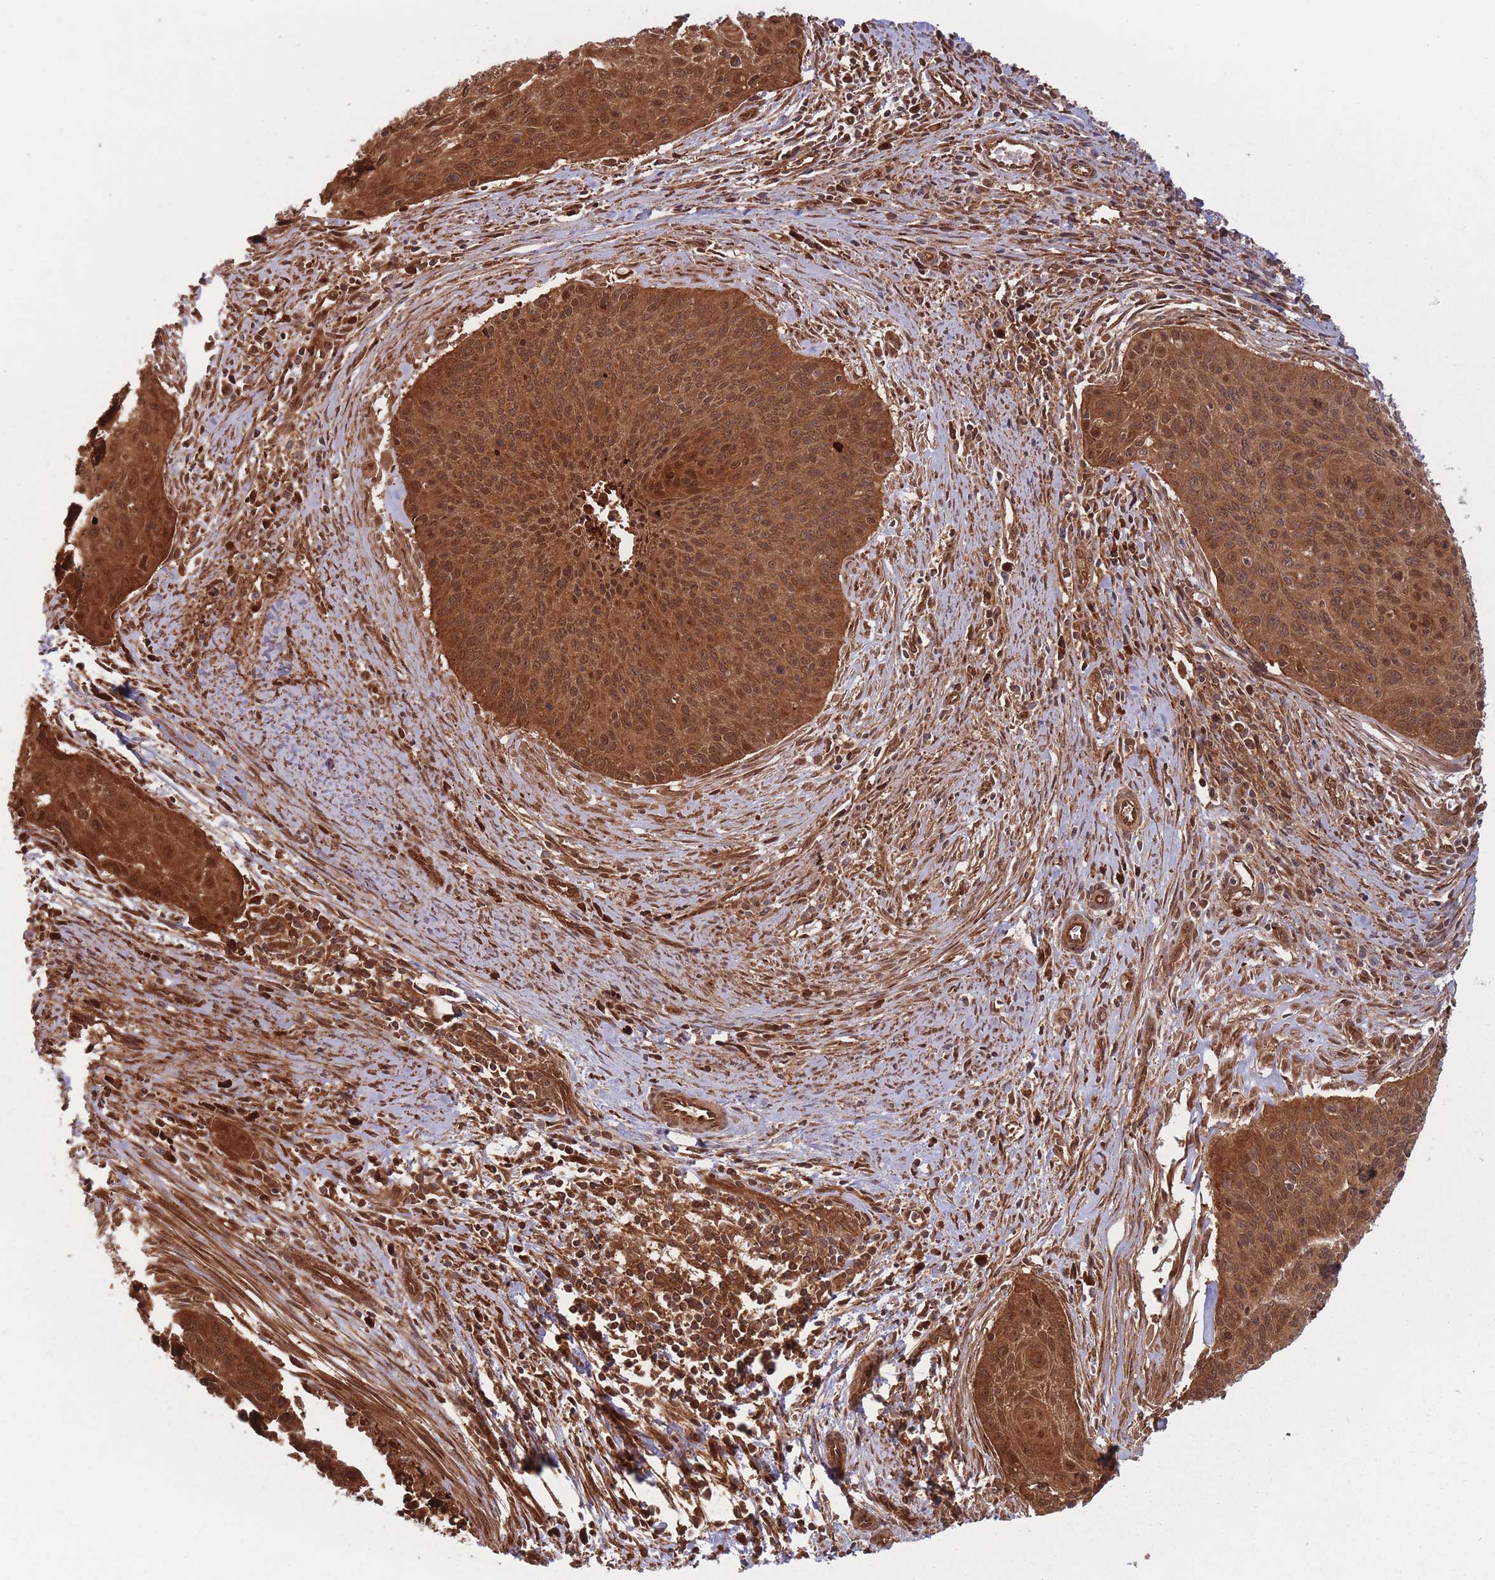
{"staining": {"intensity": "strong", "quantity": ">75%", "location": "cytoplasmic/membranous,nuclear"}, "tissue": "cervical cancer", "cell_type": "Tumor cells", "image_type": "cancer", "snomed": [{"axis": "morphology", "description": "Squamous cell carcinoma, NOS"}, {"axis": "topography", "description": "Cervix"}], "caption": "IHC micrograph of cervical cancer (squamous cell carcinoma) stained for a protein (brown), which shows high levels of strong cytoplasmic/membranous and nuclear expression in approximately >75% of tumor cells.", "gene": "PODXL2", "patient": {"sex": "female", "age": 55}}